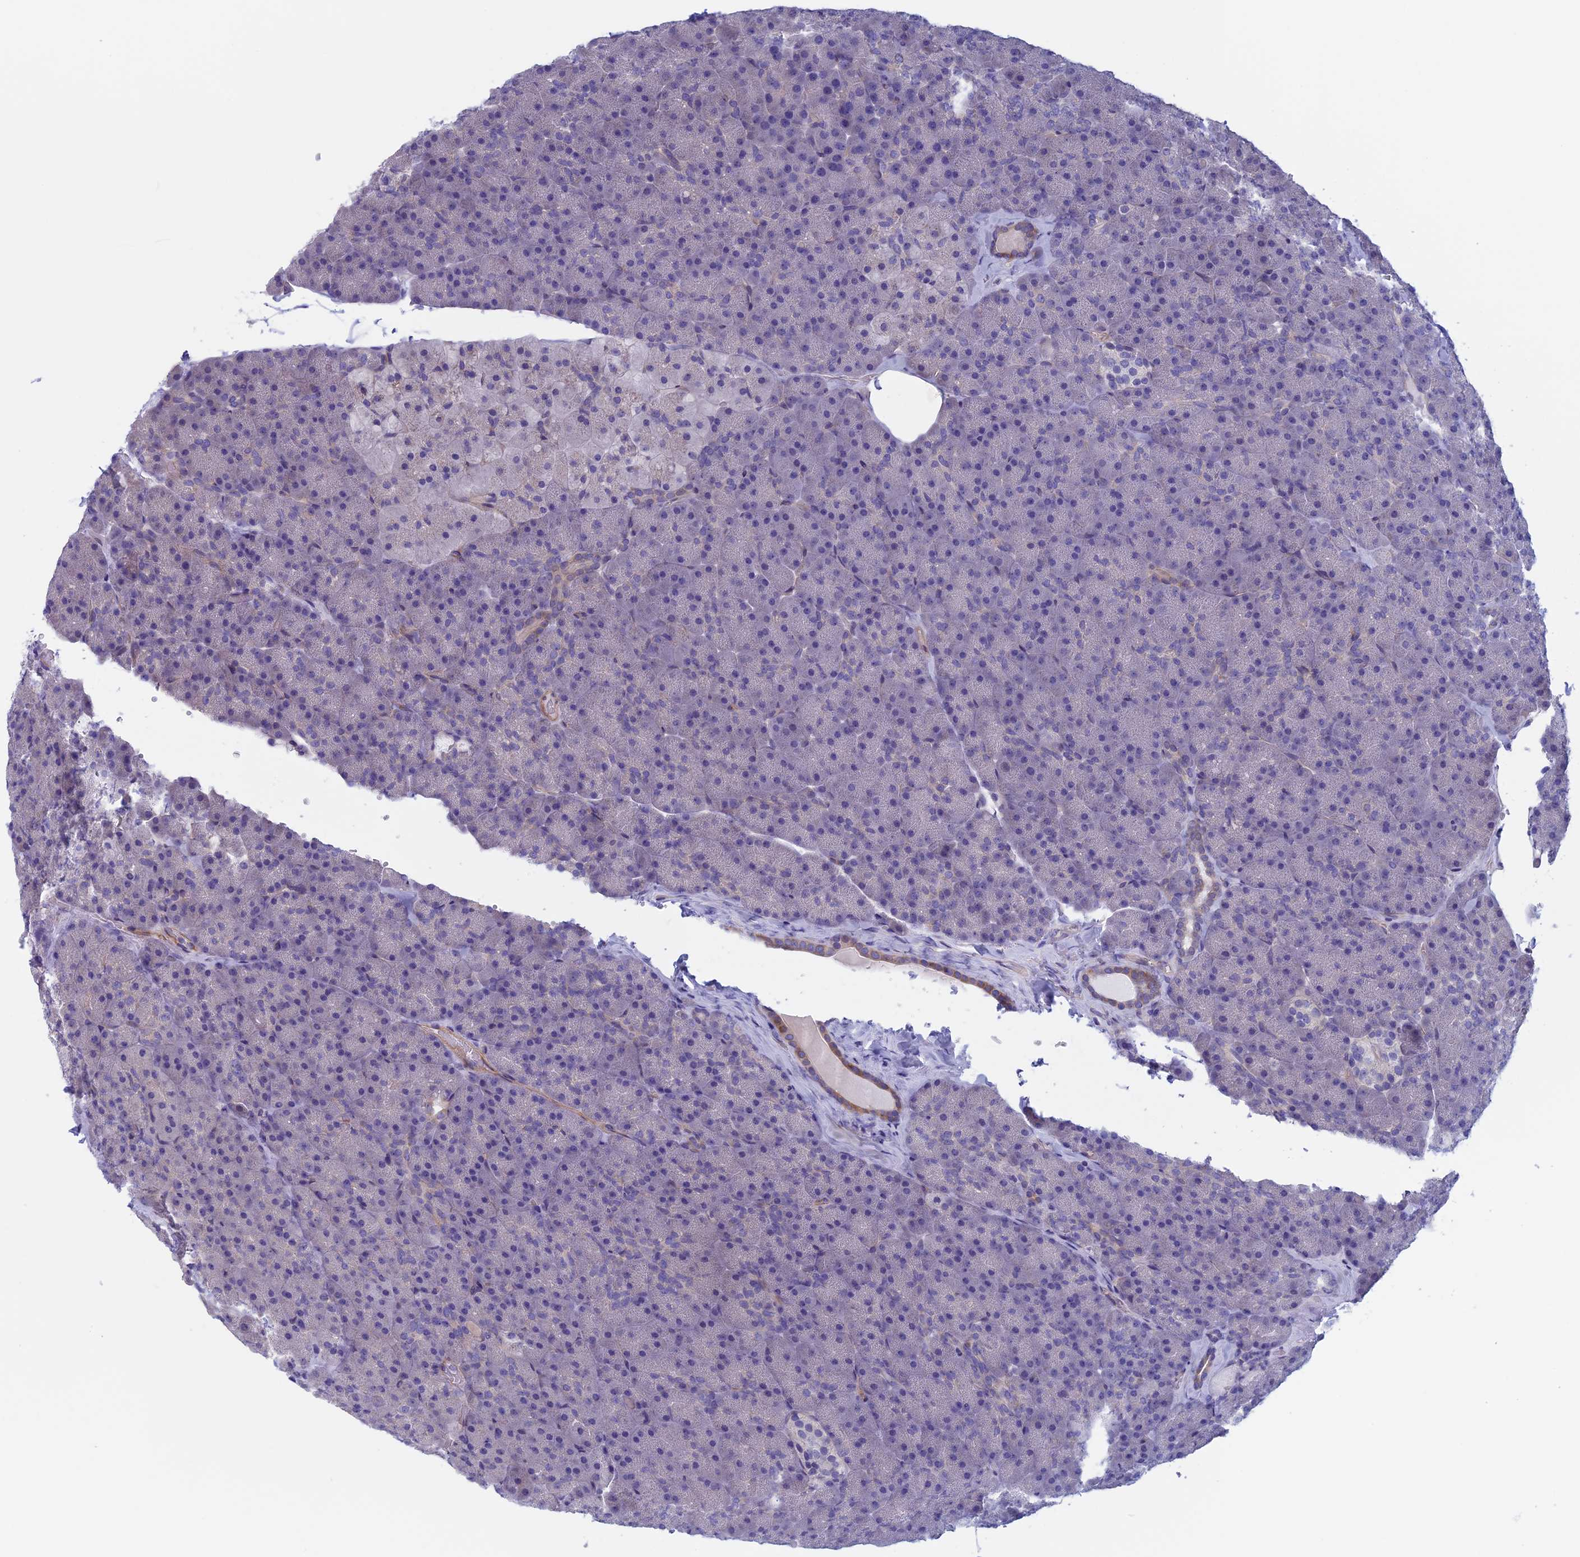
{"staining": {"intensity": "negative", "quantity": "none", "location": "none"}, "tissue": "pancreas", "cell_type": "Exocrine glandular cells", "image_type": "normal", "snomed": [{"axis": "morphology", "description": "Normal tissue, NOS"}, {"axis": "topography", "description": "Pancreas"}], "caption": "Immunohistochemical staining of benign human pancreas reveals no significant staining in exocrine glandular cells. (DAB (3,3'-diaminobenzidine) IHC visualized using brightfield microscopy, high magnification).", "gene": "CNOT6L", "patient": {"sex": "male", "age": 36}}